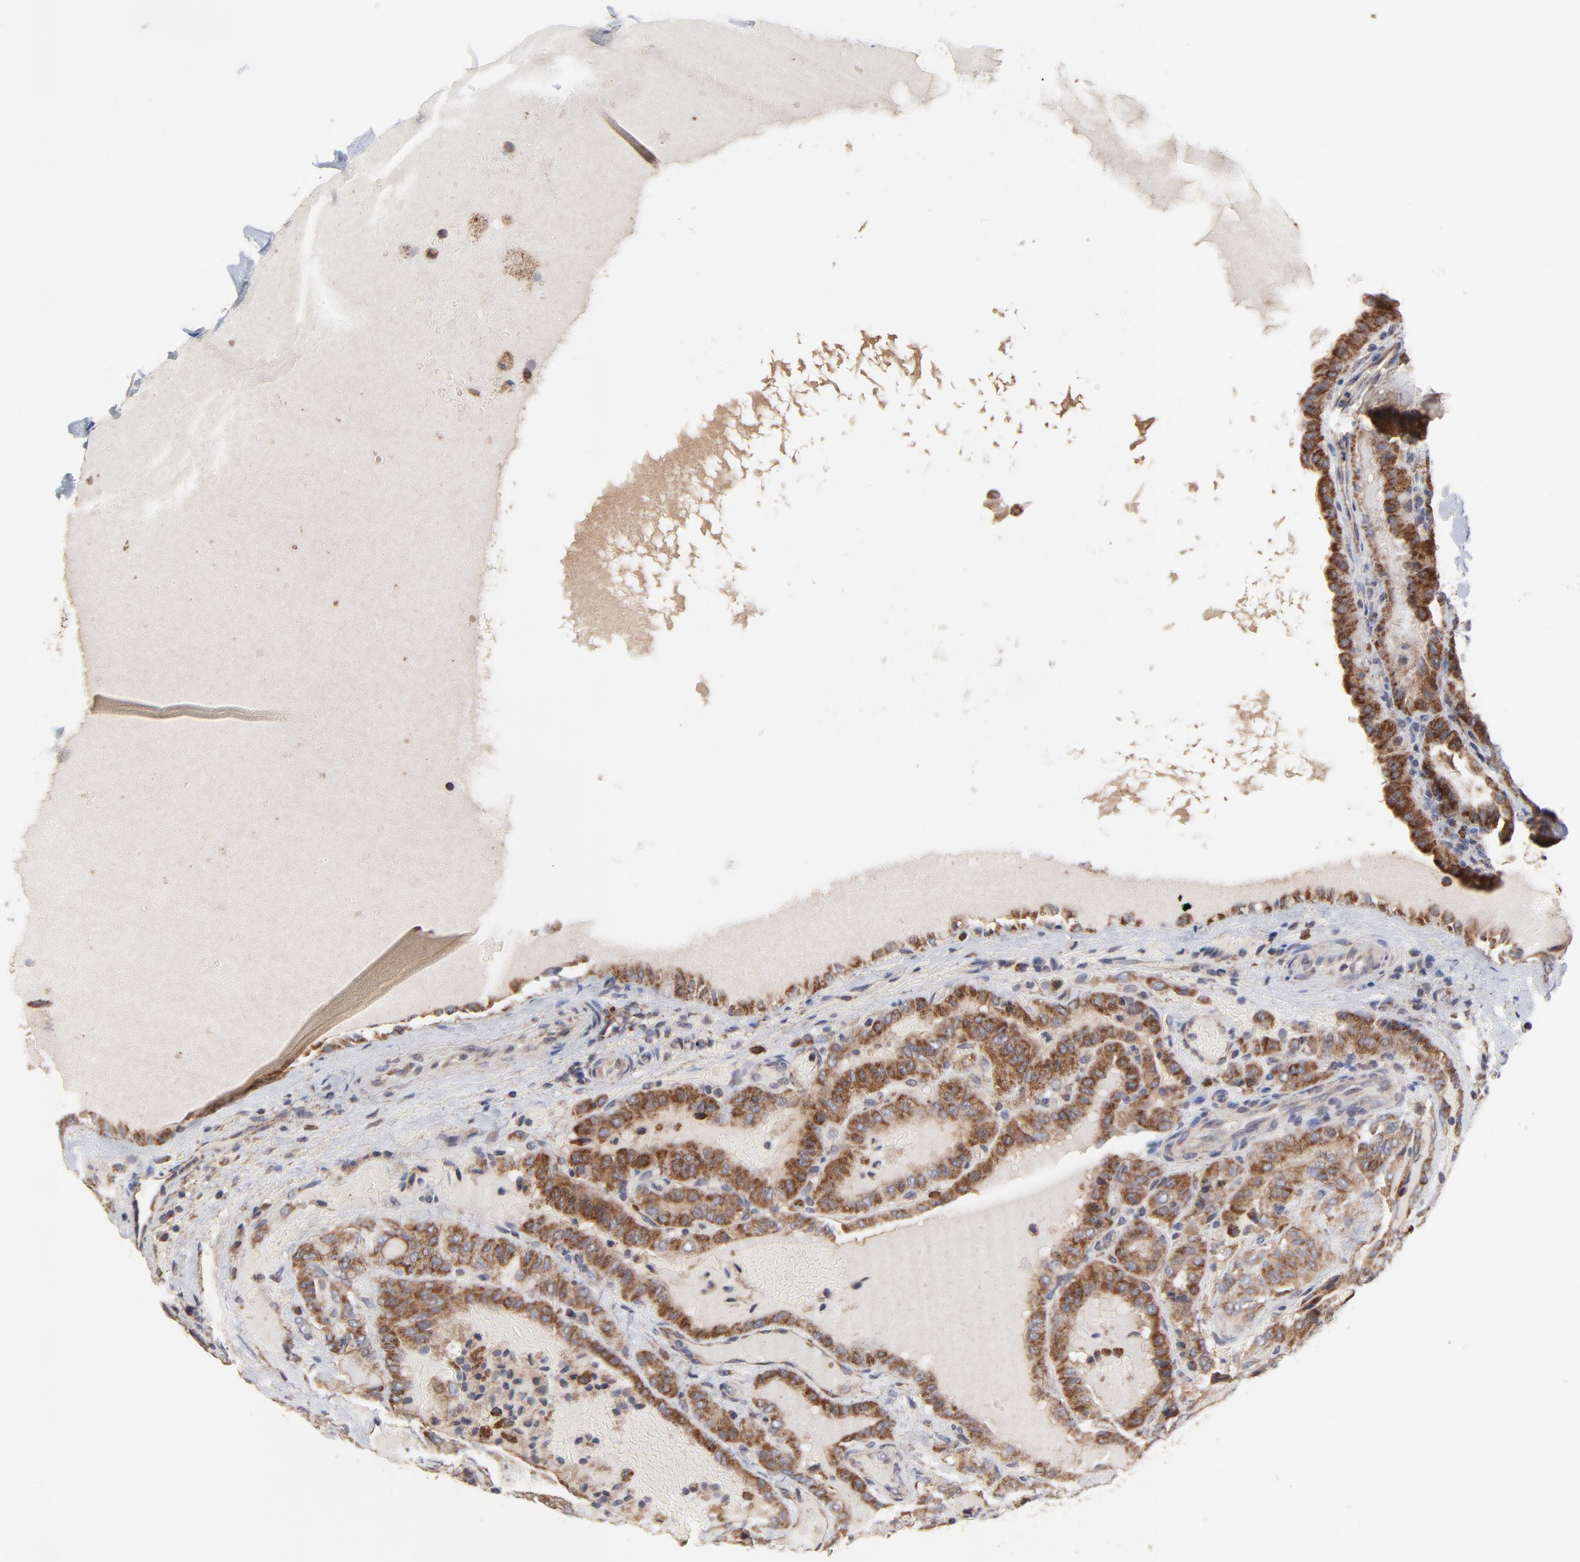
{"staining": {"intensity": "moderate", "quantity": ">75%", "location": "cytoplasmic/membranous"}, "tissue": "thyroid cancer", "cell_type": "Tumor cells", "image_type": "cancer", "snomed": [{"axis": "morphology", "description": "Papillary adenocarcinoma, NOS"}, {"axis": "topography", "description": "Thyroid gland"}], "caption": "Papillary adenocarcinoma (thyroid) was stained to show a protein in brown. There is medium levels of moderate cytoplasmic/membranous positivity in approximately >75% of tumor cells.", "gene": "ZNF550", "patient": {"sex": "male", "age": 77}}